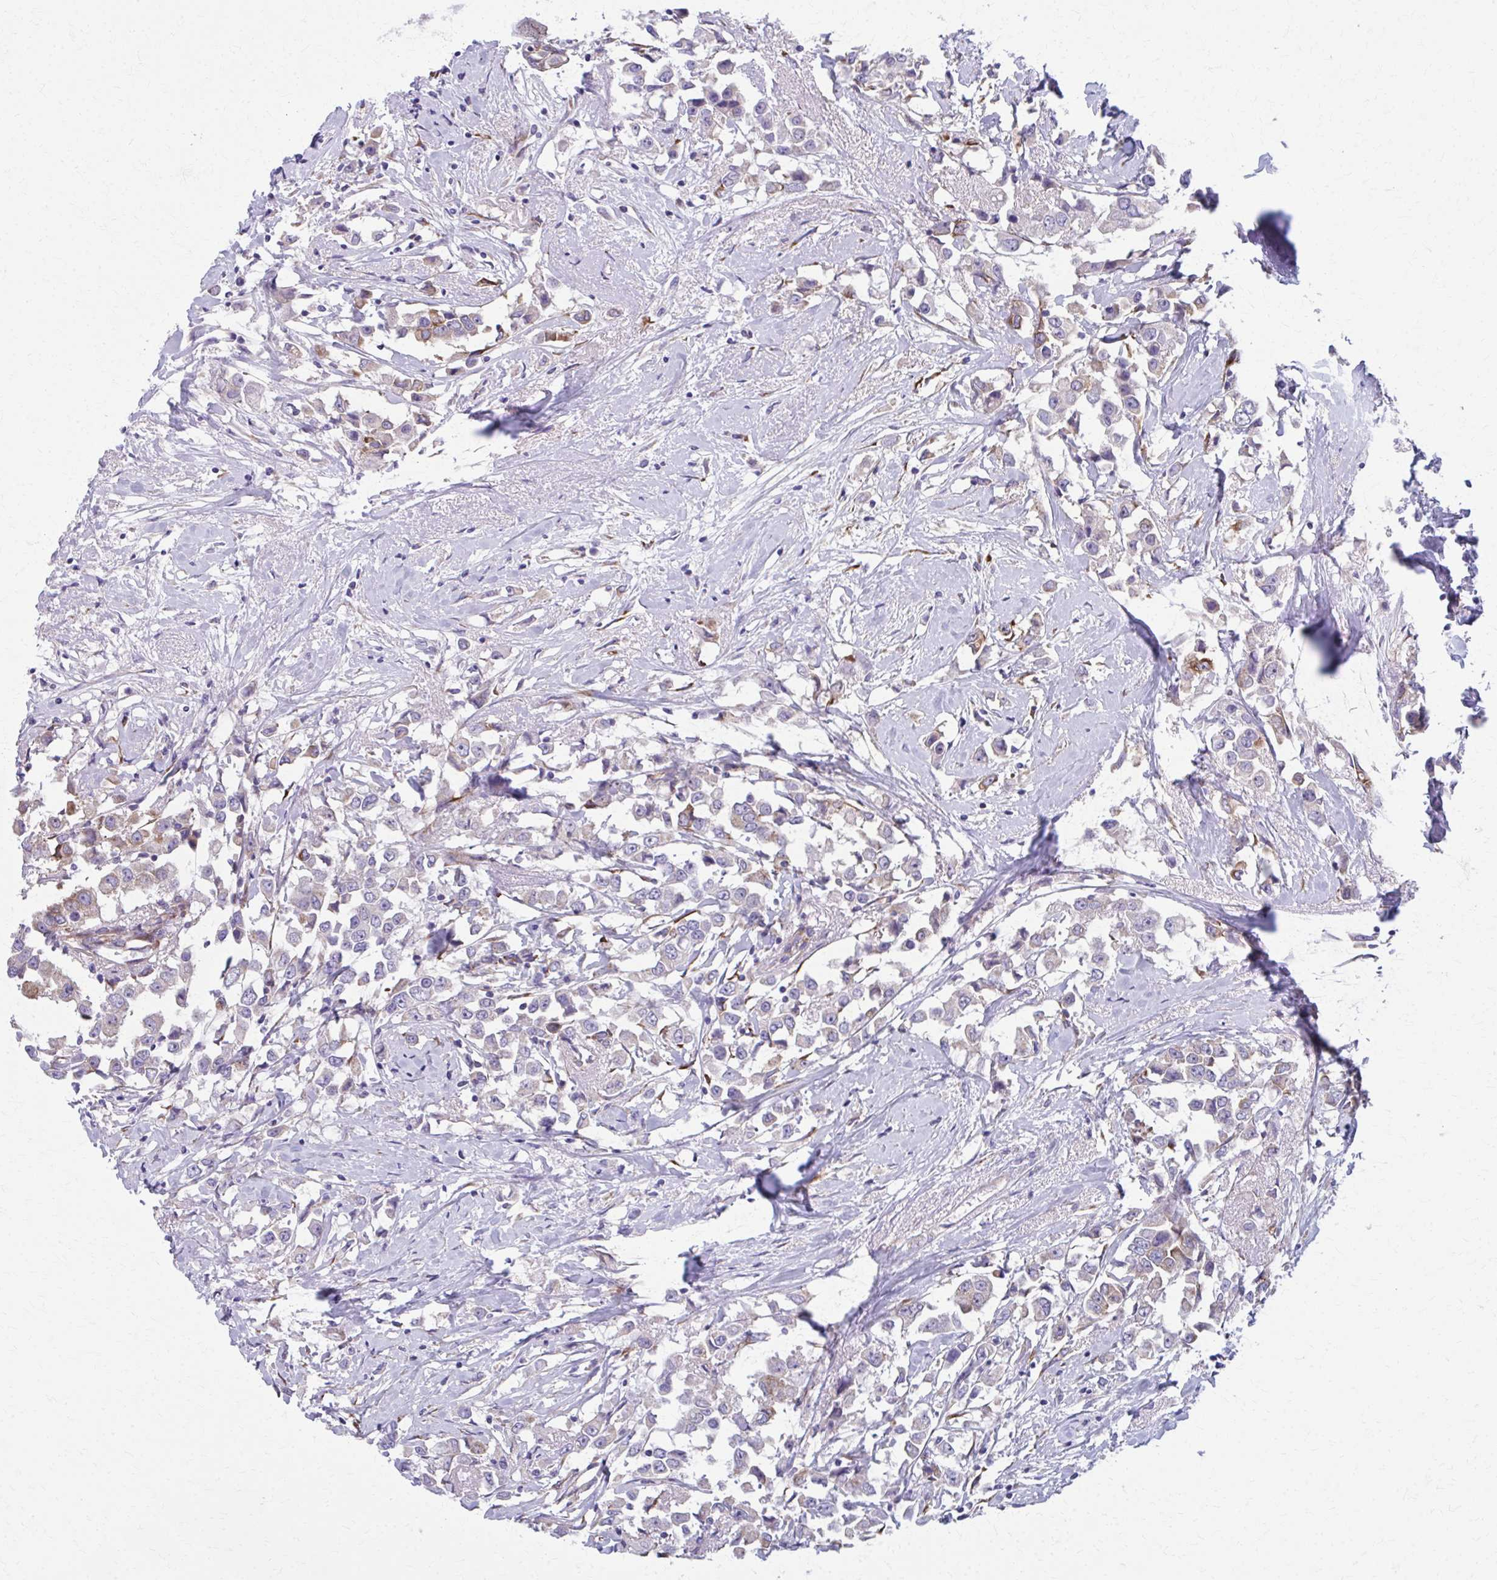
{"staining": {"intensity": "weak", "quantity": "<25%", "location": "cytoplasmic/membranous"}, "tissue": "breast cancer", "cell_type": "Tumor cells", "image_type": "cancer", "snomed": [{"axis": "morphology", "description": "Duct carcinoma"}, {"axis": "topography", "description": "Breast"}], "caption": "Breast cancer (invasive ductal carcinoma) stained for a protein using immunohistochemistry (IHC) reveals no positivity tumor cells.", "gene": "SPATS2L", "patient": {"sex": "female", "age": 61}}